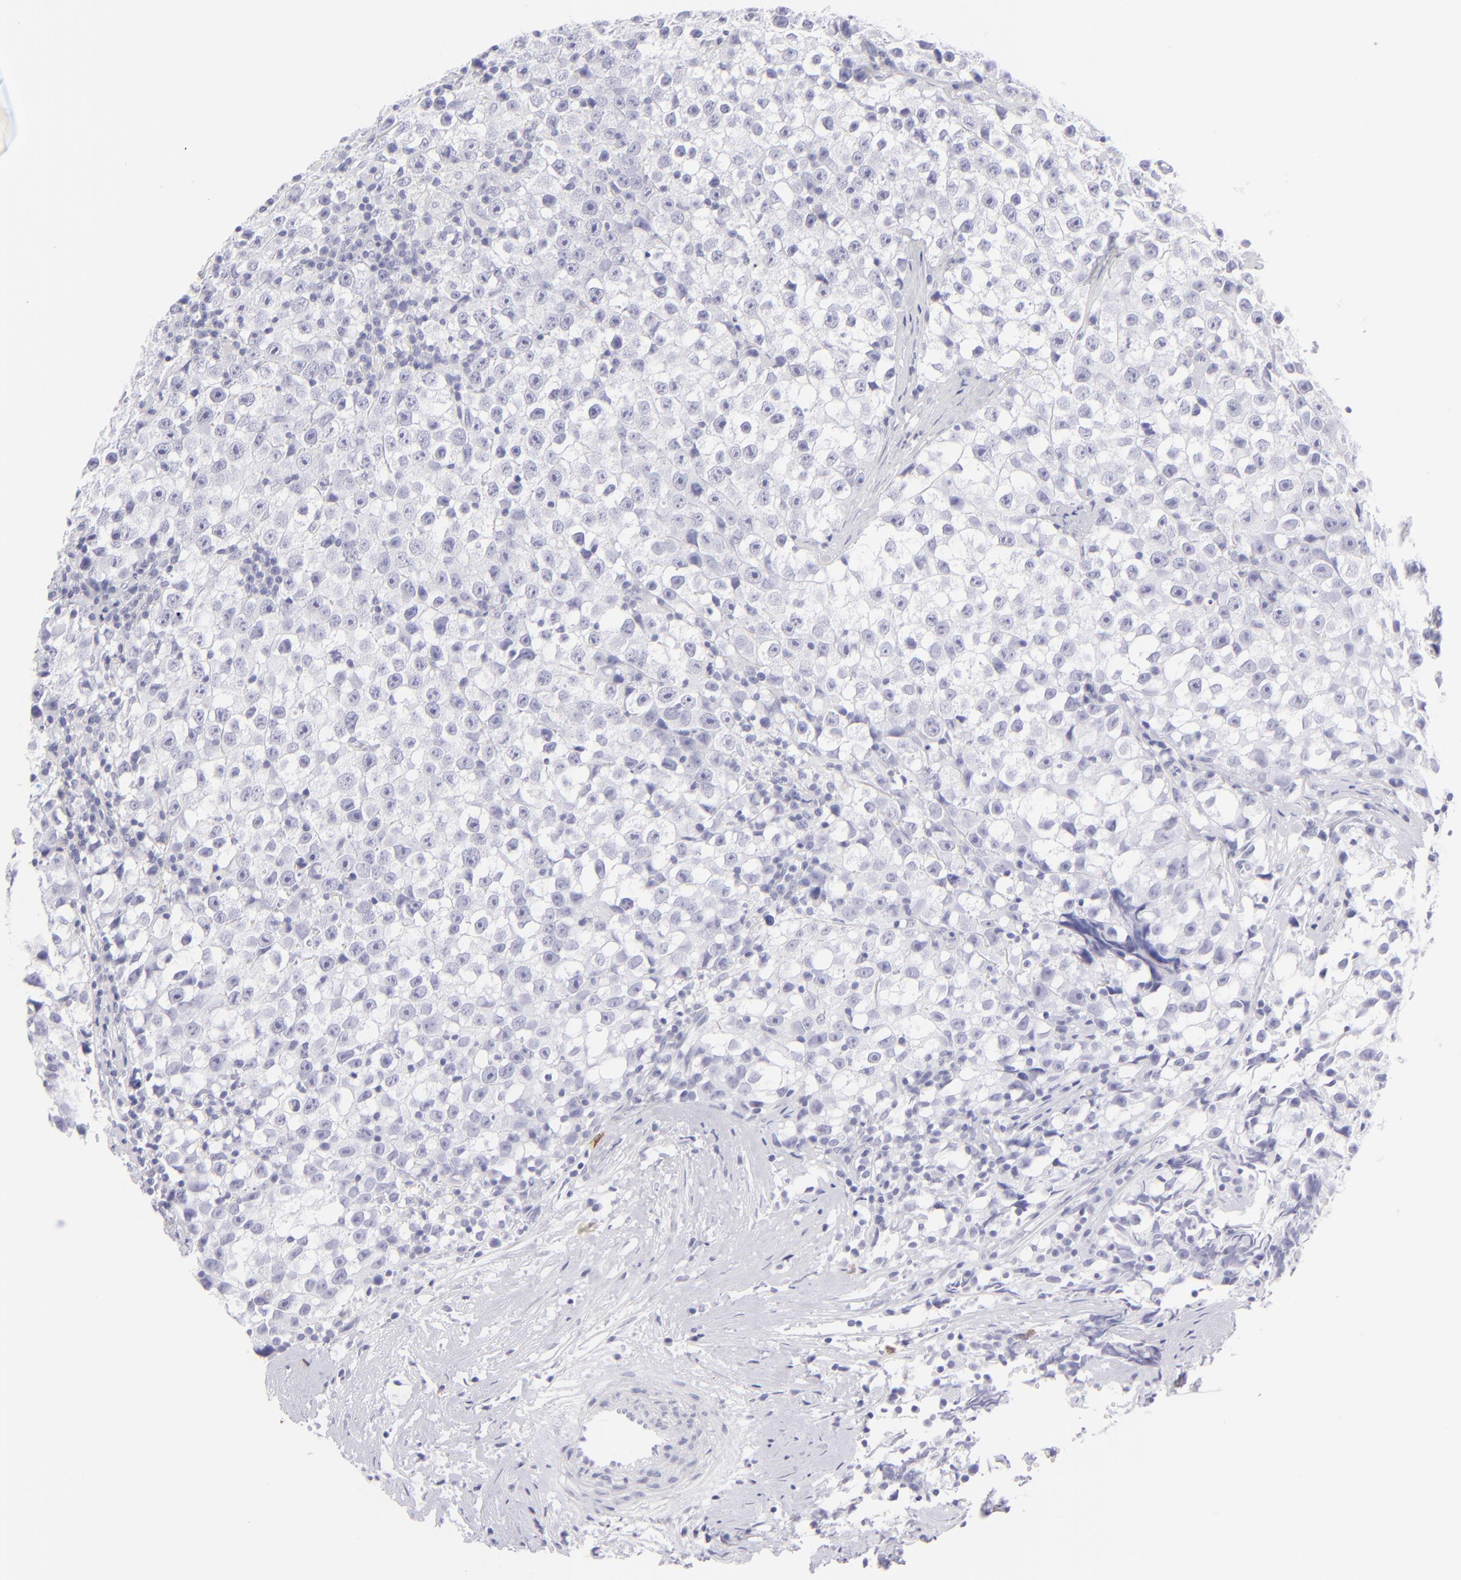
{"staining": {"intensity": "negative", "quantity": "none", "location": "none"}, "tissue": "testis cancer", "cell_type": "Tumor cells", "image_type": "cancer", "snomed": [{"axis": "morphology", "description": "Seminoma, NOS"}, {"axis": "topography", "description": "Testis"}], "caption": "DAB immunohistochemical staining of testis seminoma exhibits no significant expression in tumor cells.", "gene": "FCER2", "patient": {"sex": "male", "age": 35}}